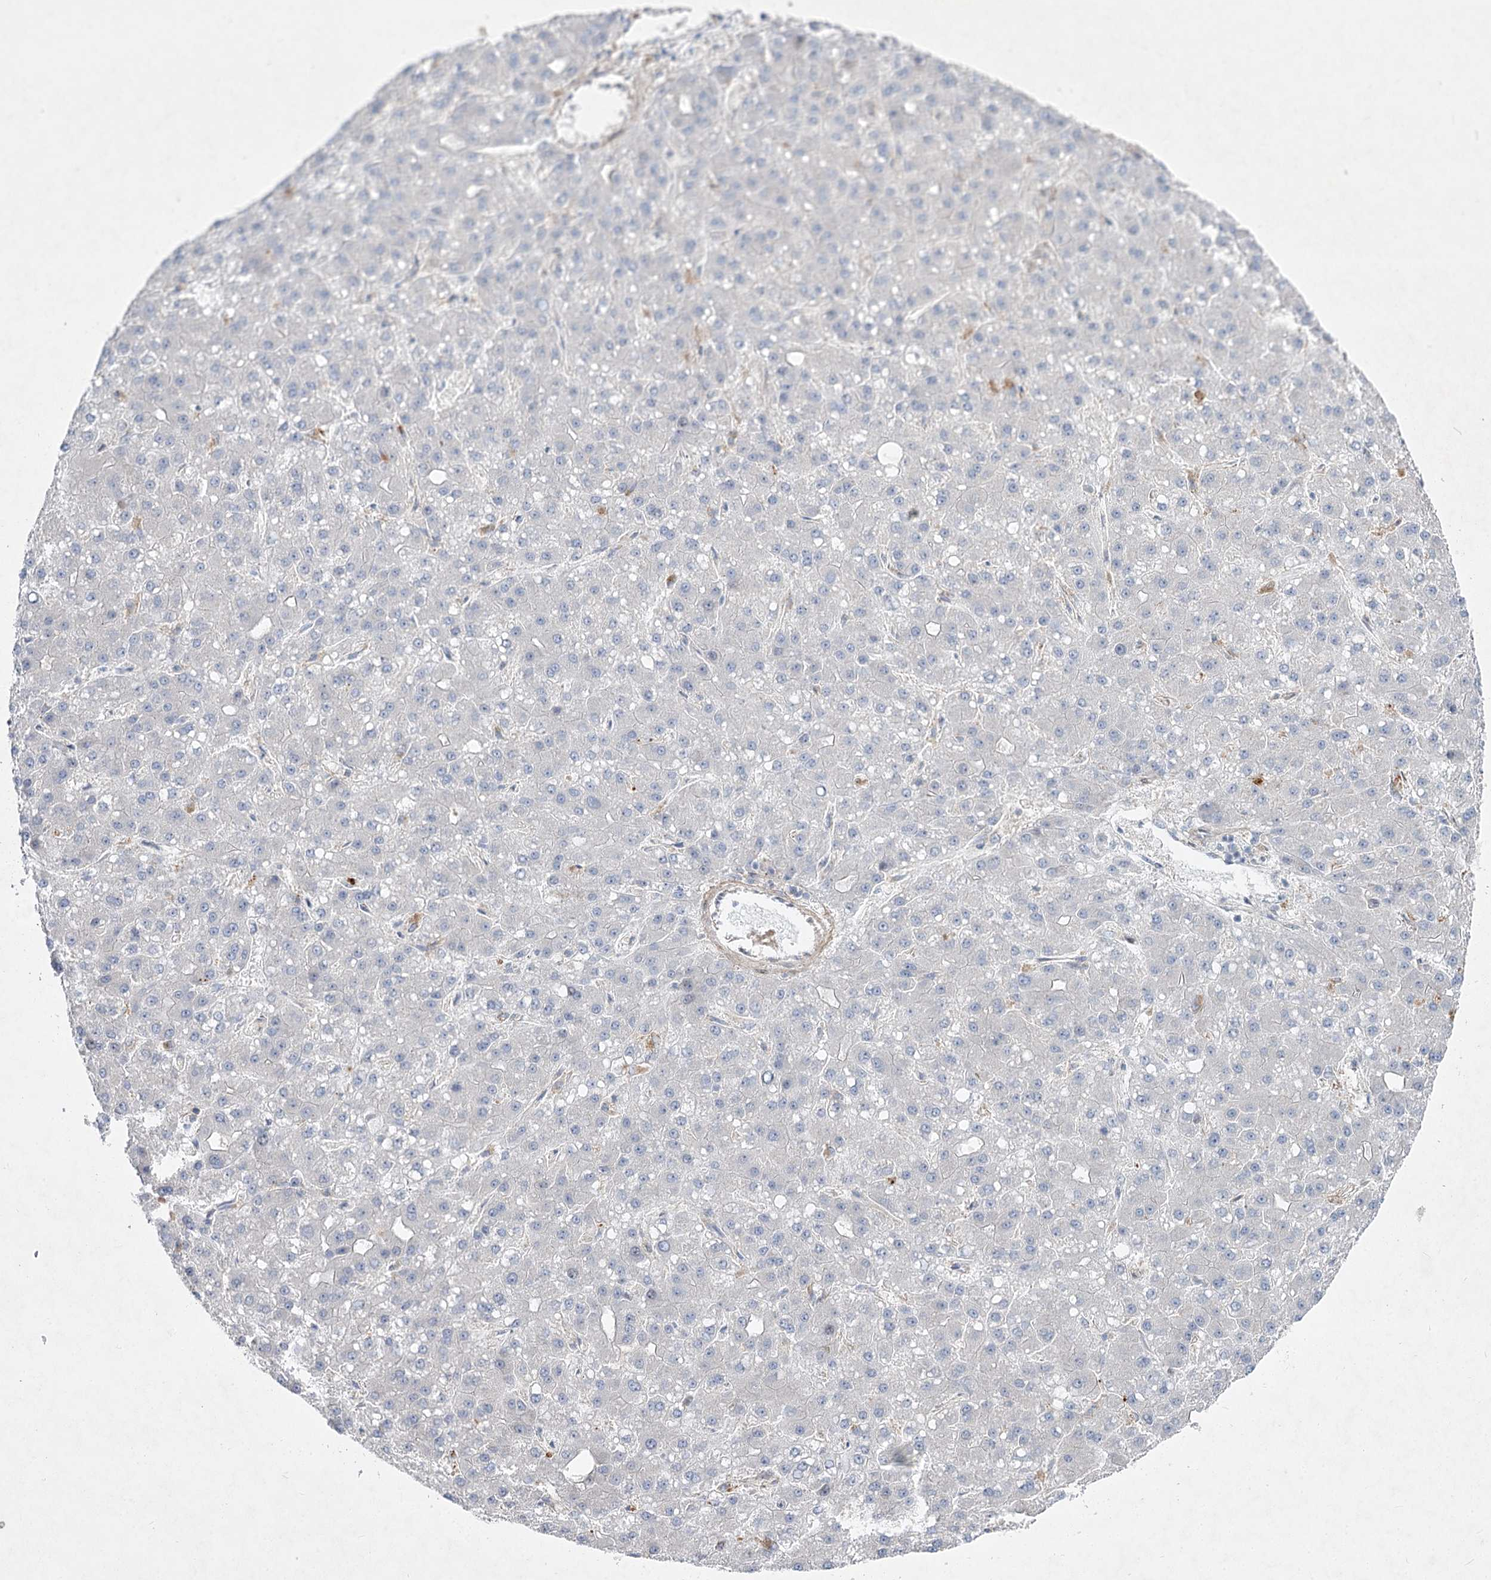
{"staining": {"intensity": "negative", "quantity": "none", "location": "none"}, "tissue": "liver cancer", "cell_type": "Tumor cells", "image_type": "cancer", "snomed": [{"axis": "morphology", "description": "Carcinoma, Hepatocellular, NOS"}, {"axis": "topography", "description": "Liver"}], "caption": "Tumor cells show no significant protein positivity in liver cancer. Nuclei are stained in blue.", "gene": "SH3BP5L", "patient": {"sex": "male", "age": 67}}